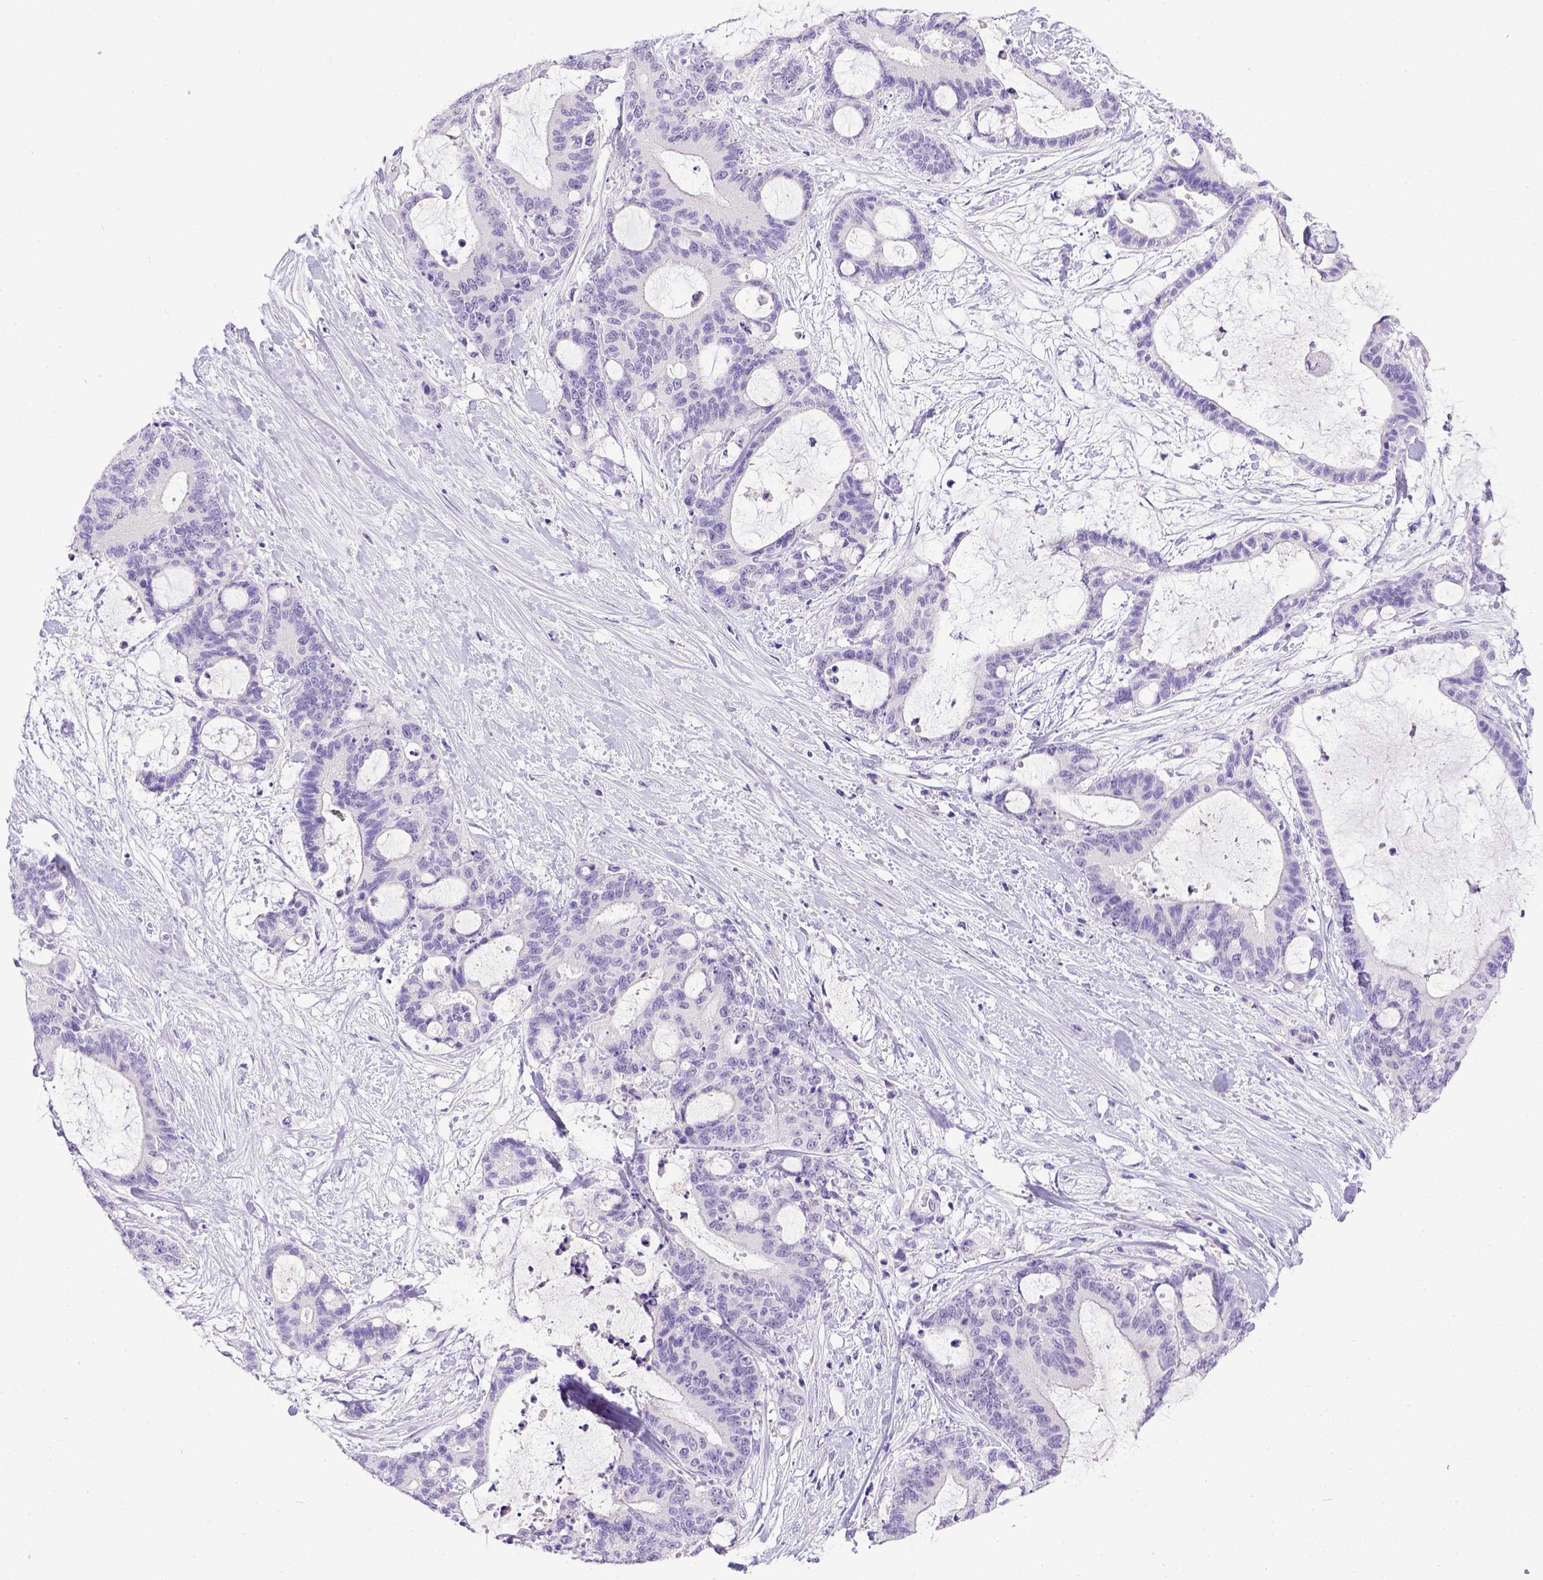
{"staining": {"intensity": "negative", "quantity": "none", "location": "none"}, "tissue": "liver cancer", "cell_type": "Tumor cells", "image_type": "cancer", "snomed": [{"axis": "morphology", "description": "Cholangiocarcinoma"}, {"axis": "topography", "description": "Liver"}], "caption": "Immunohistochemistry (IHC) of human cholangiocarcinoma (liver) demonstrates no positivity in tumor cells.", "gene": "ESR1", "patient": {"sex": "female", "age": 73}}